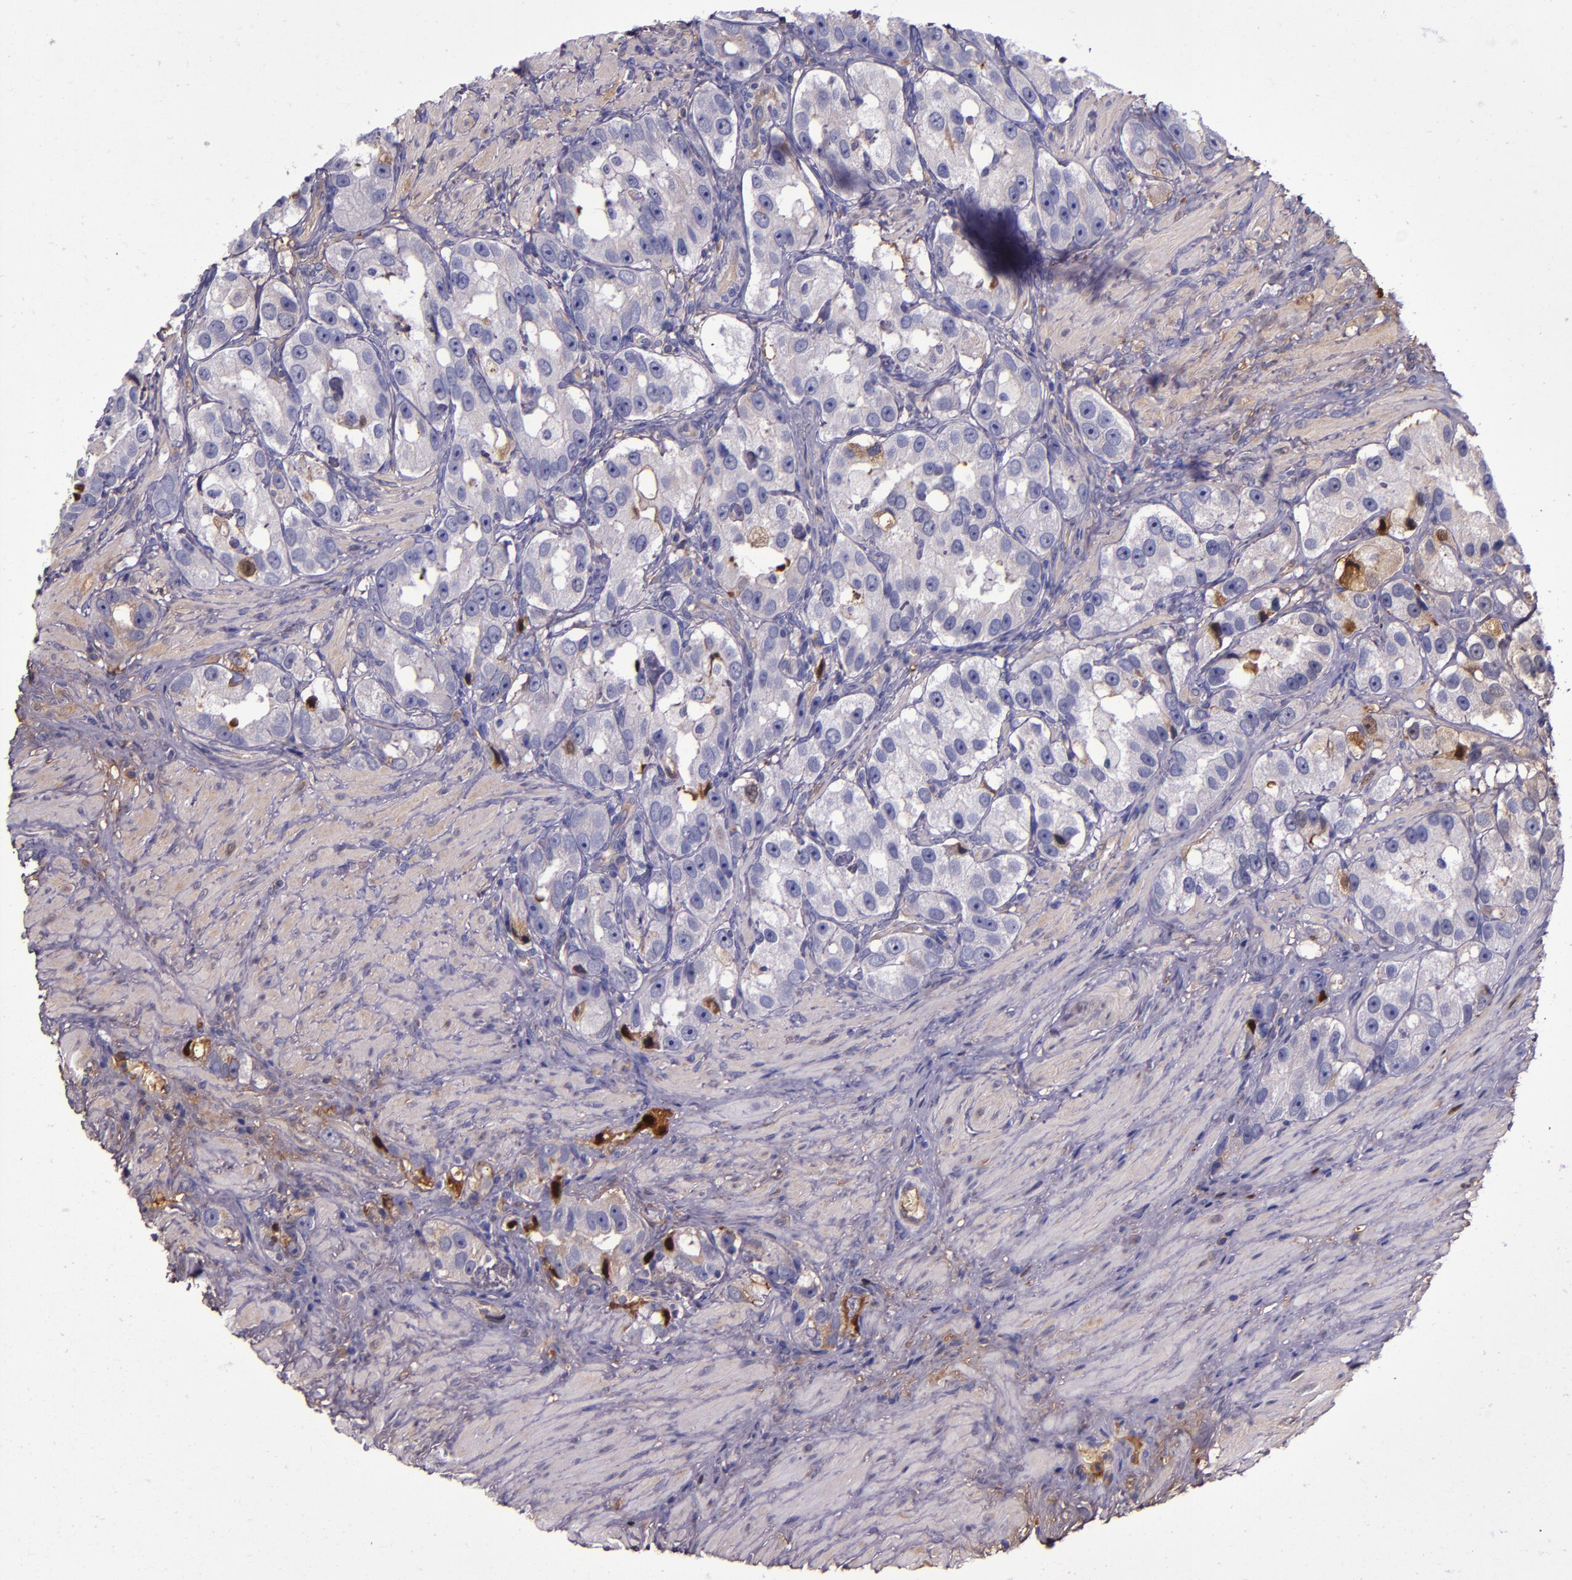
{"staining": {"intensity": "weak", "quantity": "<25%", "location": "cytoplasmic/membranous"}, "tissue": "prostate cancer", "cell_type": "Tumor cells", "image_type": "cancer", "snomed": [{"axis": "morphology", "description": "Adenocarcinoma, High grade"}, {"axis": "topography", "description": "Prostate"}], "caption": "IHC of prostate adenocarcinoma (high-grade) displays no expression in tumor cells.", "gene": "CLEC3B", "patient": {"sex": "male", "age": 63}}